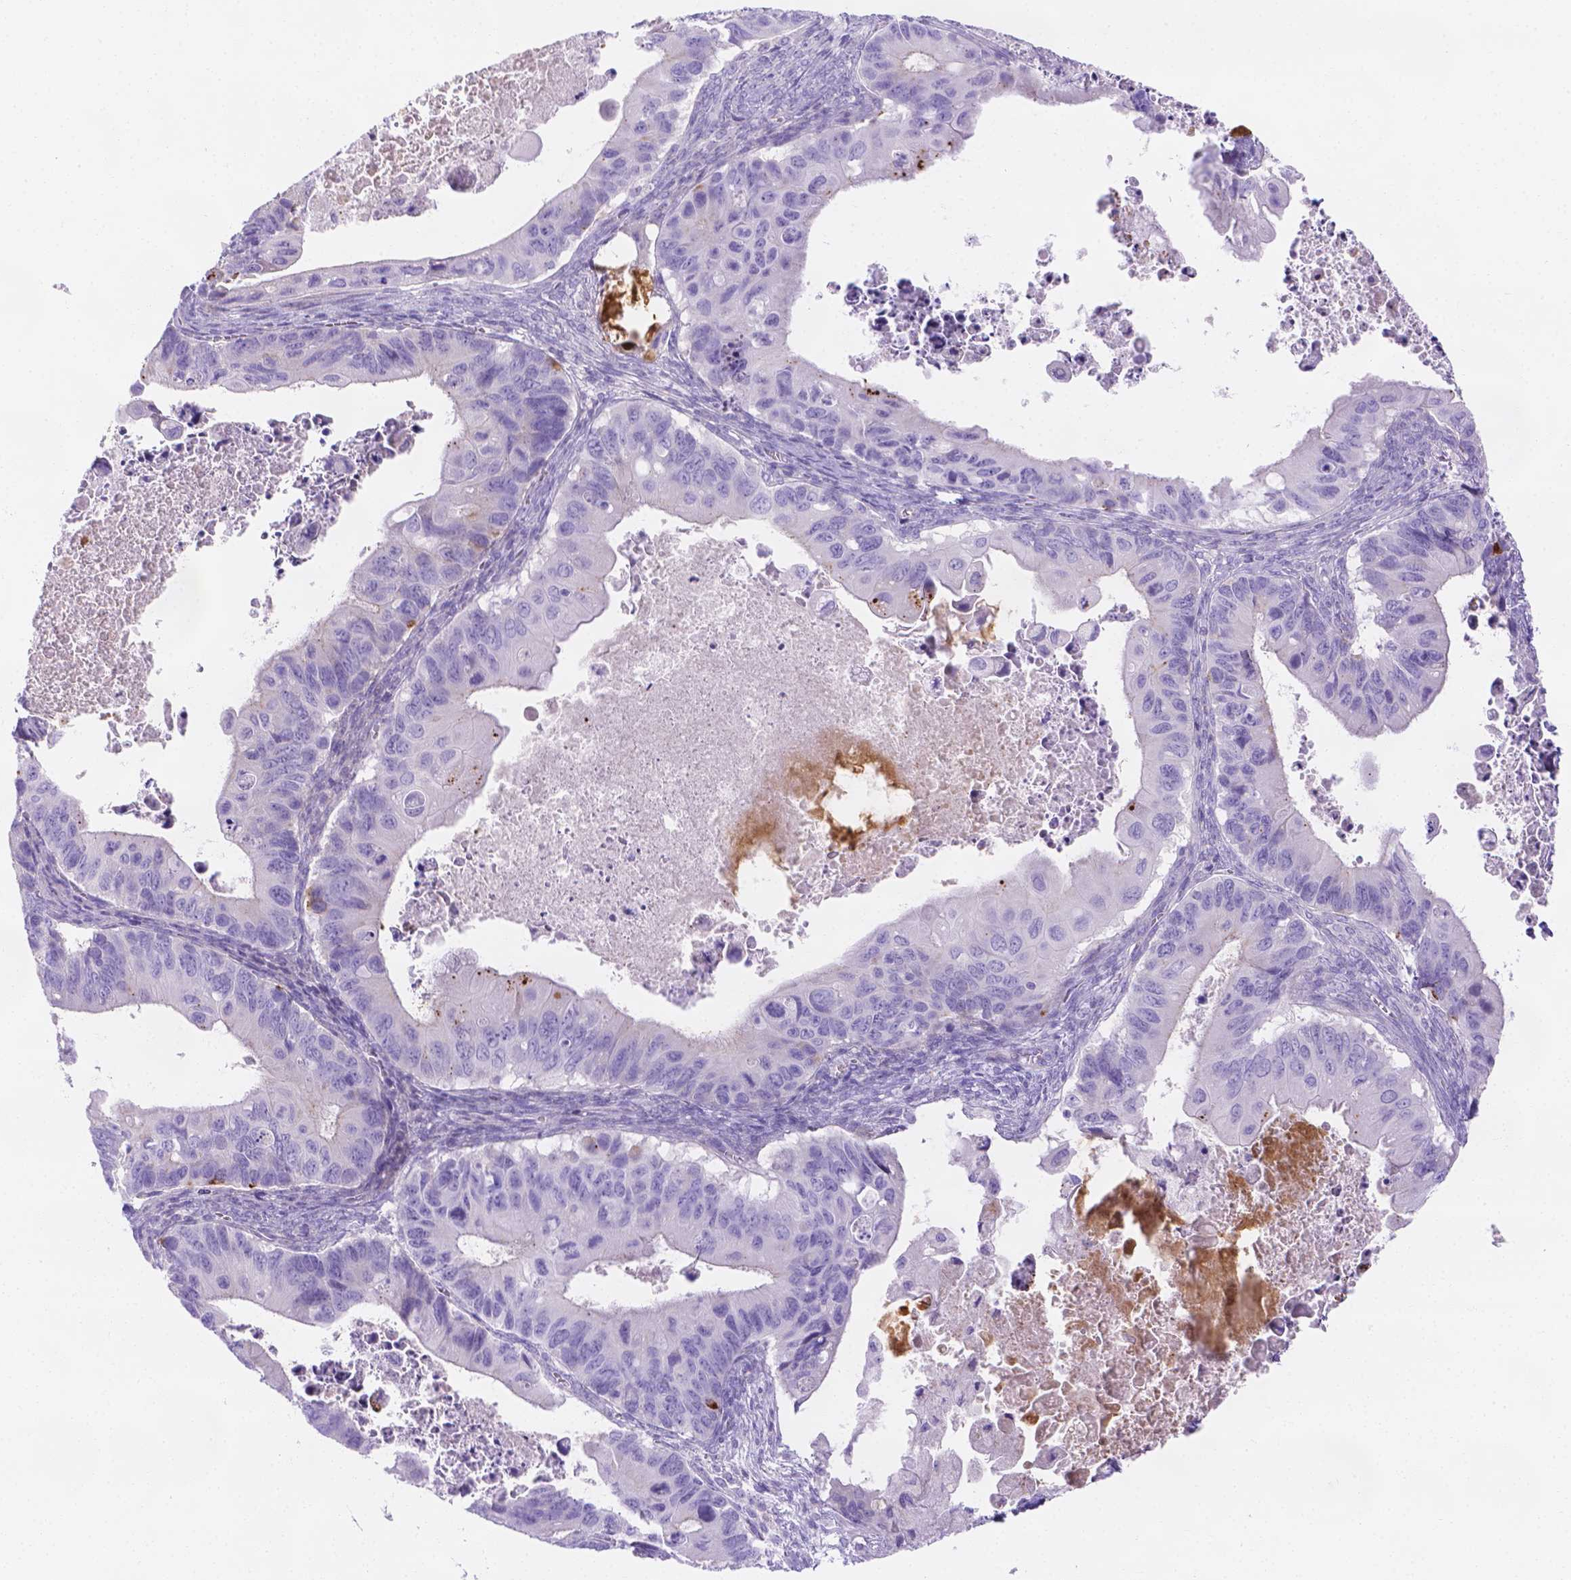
{"staining": {"intensity": "negative", "quantity": "none", "location": "none"}, "tissue": "ovarian cancer", "cell_type": "Tumor cells", "image_type": "cancer", "snomed": [{"axis": "morphology", "description": "Cystadenocarcinoma, mucinous, NOS"}, {"axis": "topography", "description": "Ovary"}], "caption": "A micrograph of ovarian cancer (mucinous cystadenocarcinoma) stained for a protein reveals no brown staining in tumor cells.", "gene": "MLN", "patient": {"sex": "female", "age": 64}}